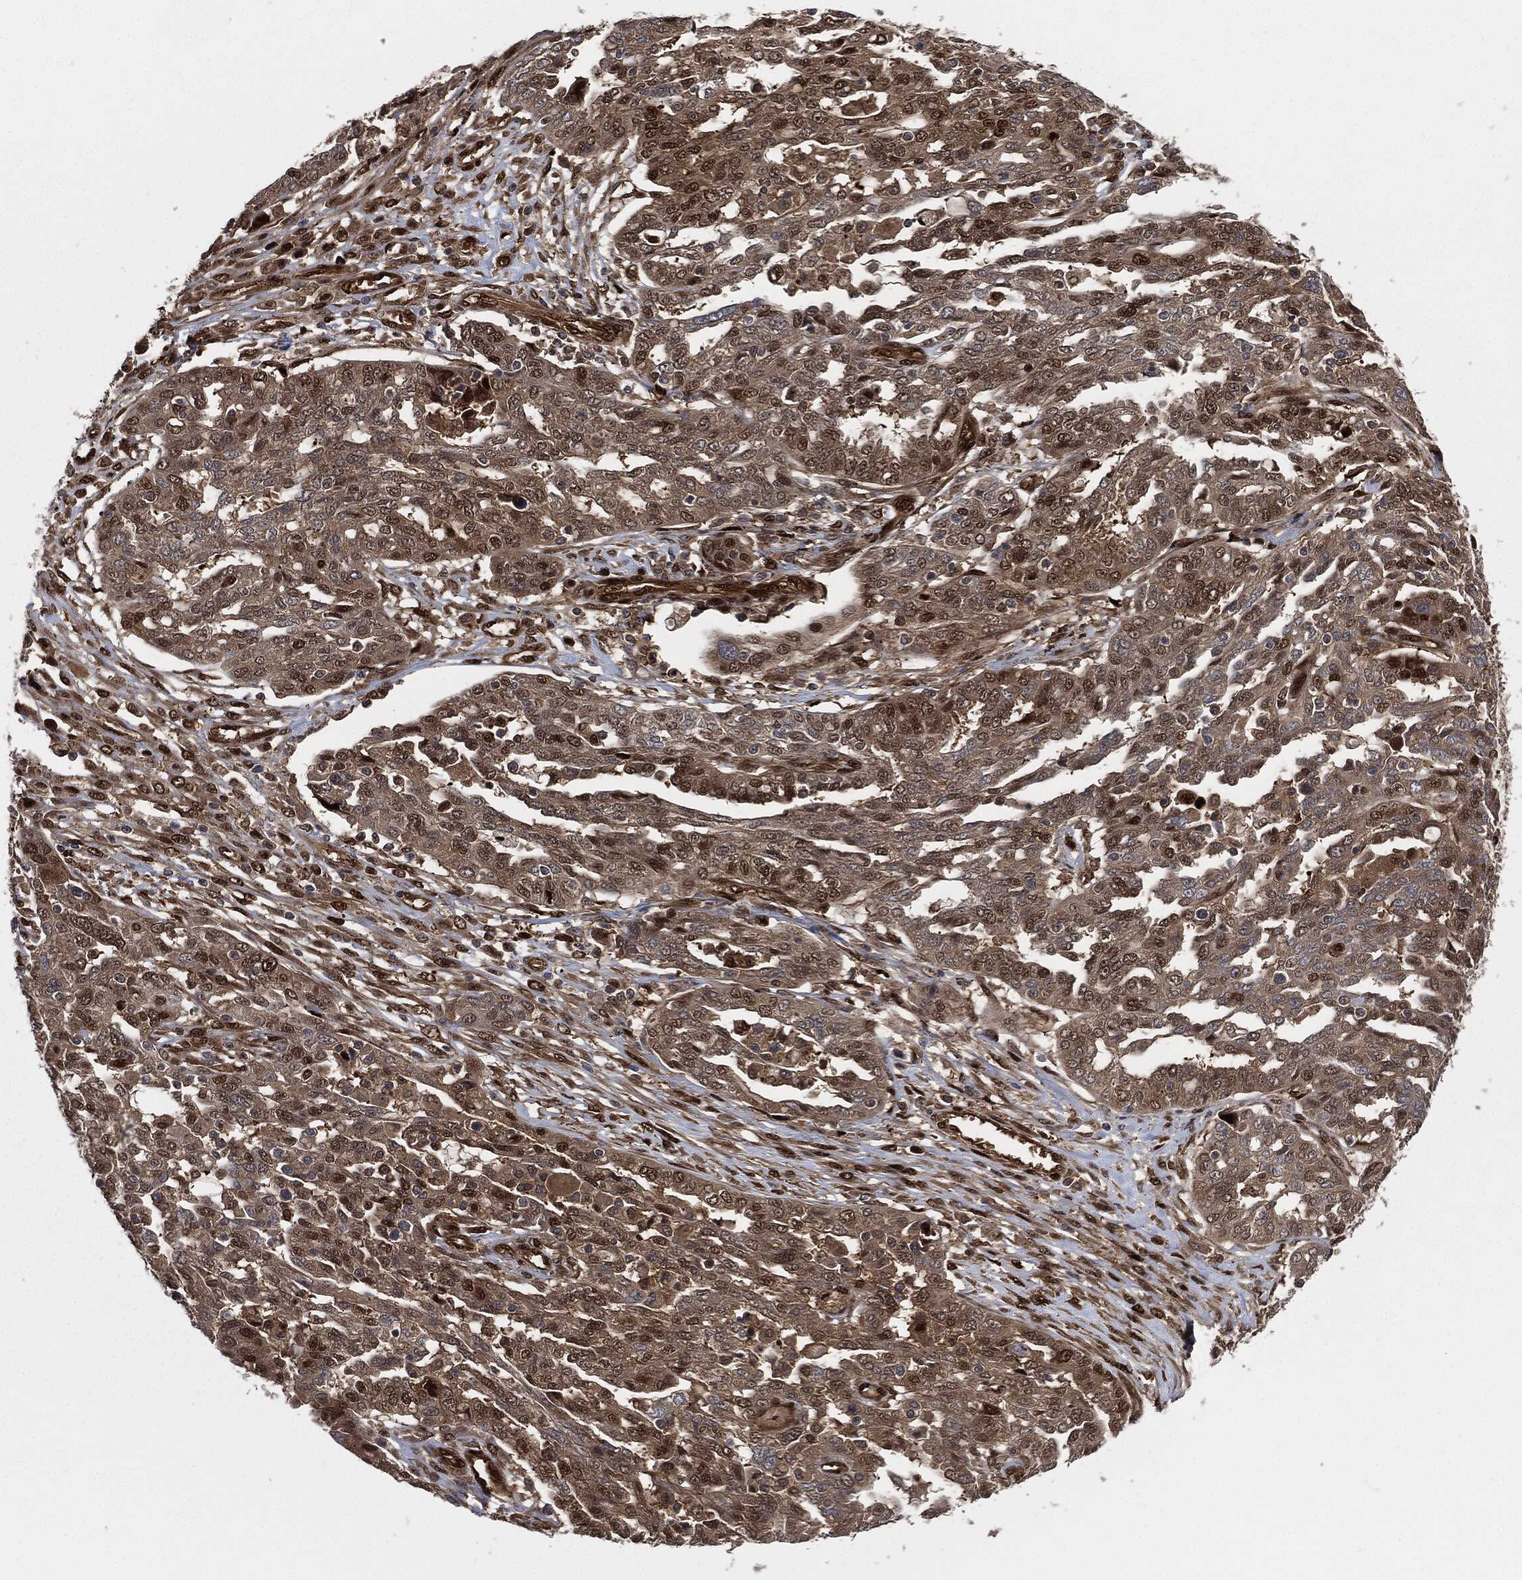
{"staining": {"intensity": "strong", "quantity": "<25%", "location": "nuclear"}, "tissue": "ovarian cancer", "cell_type": "Tumor cells", "image_type": "cancer", "snomed": [{"axis": "morphology", "description": "Cystadenocarcinoma, serous, NOS"}, {"axis": "topography", "description": "Ovary"}], "caption": "Strong nuclear expression for a protein is appreciated in about <25% of tumor cells of serous cystadenocarcinoma (ovarian) using IHC.", "gene": "DCTN1", "patient": {"sex": "female", "age": 67}}